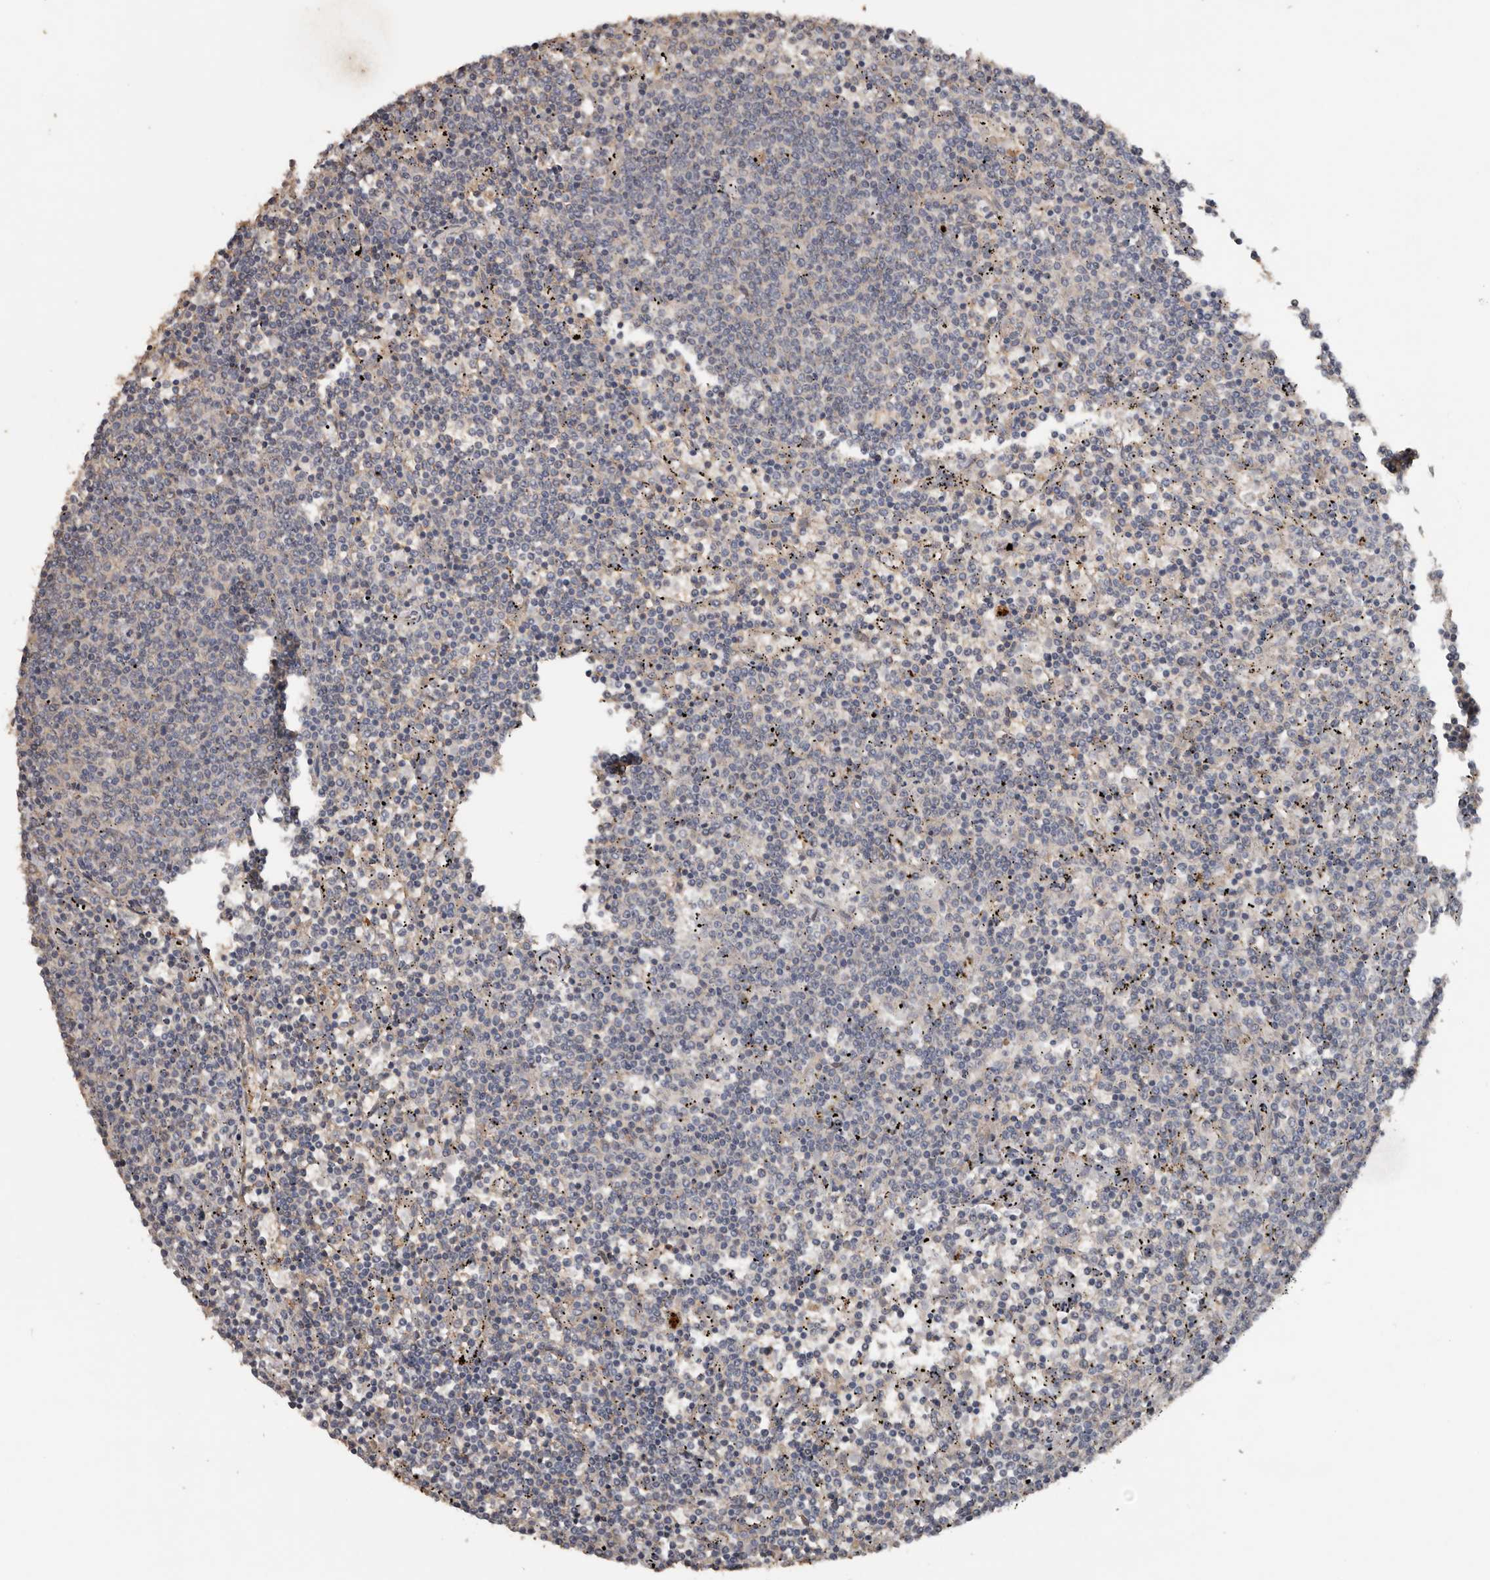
{"staining": {"intensity": "negative", "quantity": "none", "location": "none"}, "tissue": "lymphoma", "cell_type": "Tumor cells", "image_type": "cancer", "snomed": [{"axis": "morphology", "description": "Malignant lymphoma, non-Hodgkin's type, Low grade"}, {"axis": "topography", "description": "Spleen"}], "caption": "An immunohistochemistry (IHC) image of low-grade malignant lymphoma, non-Hodgkin's type is shown. There is no staining in tumor cells of low-grade malignant lymphoma, non-Hodgkin's type.", "gene": "HYAL4", "patient": {"sex": "female", "age": 50}}